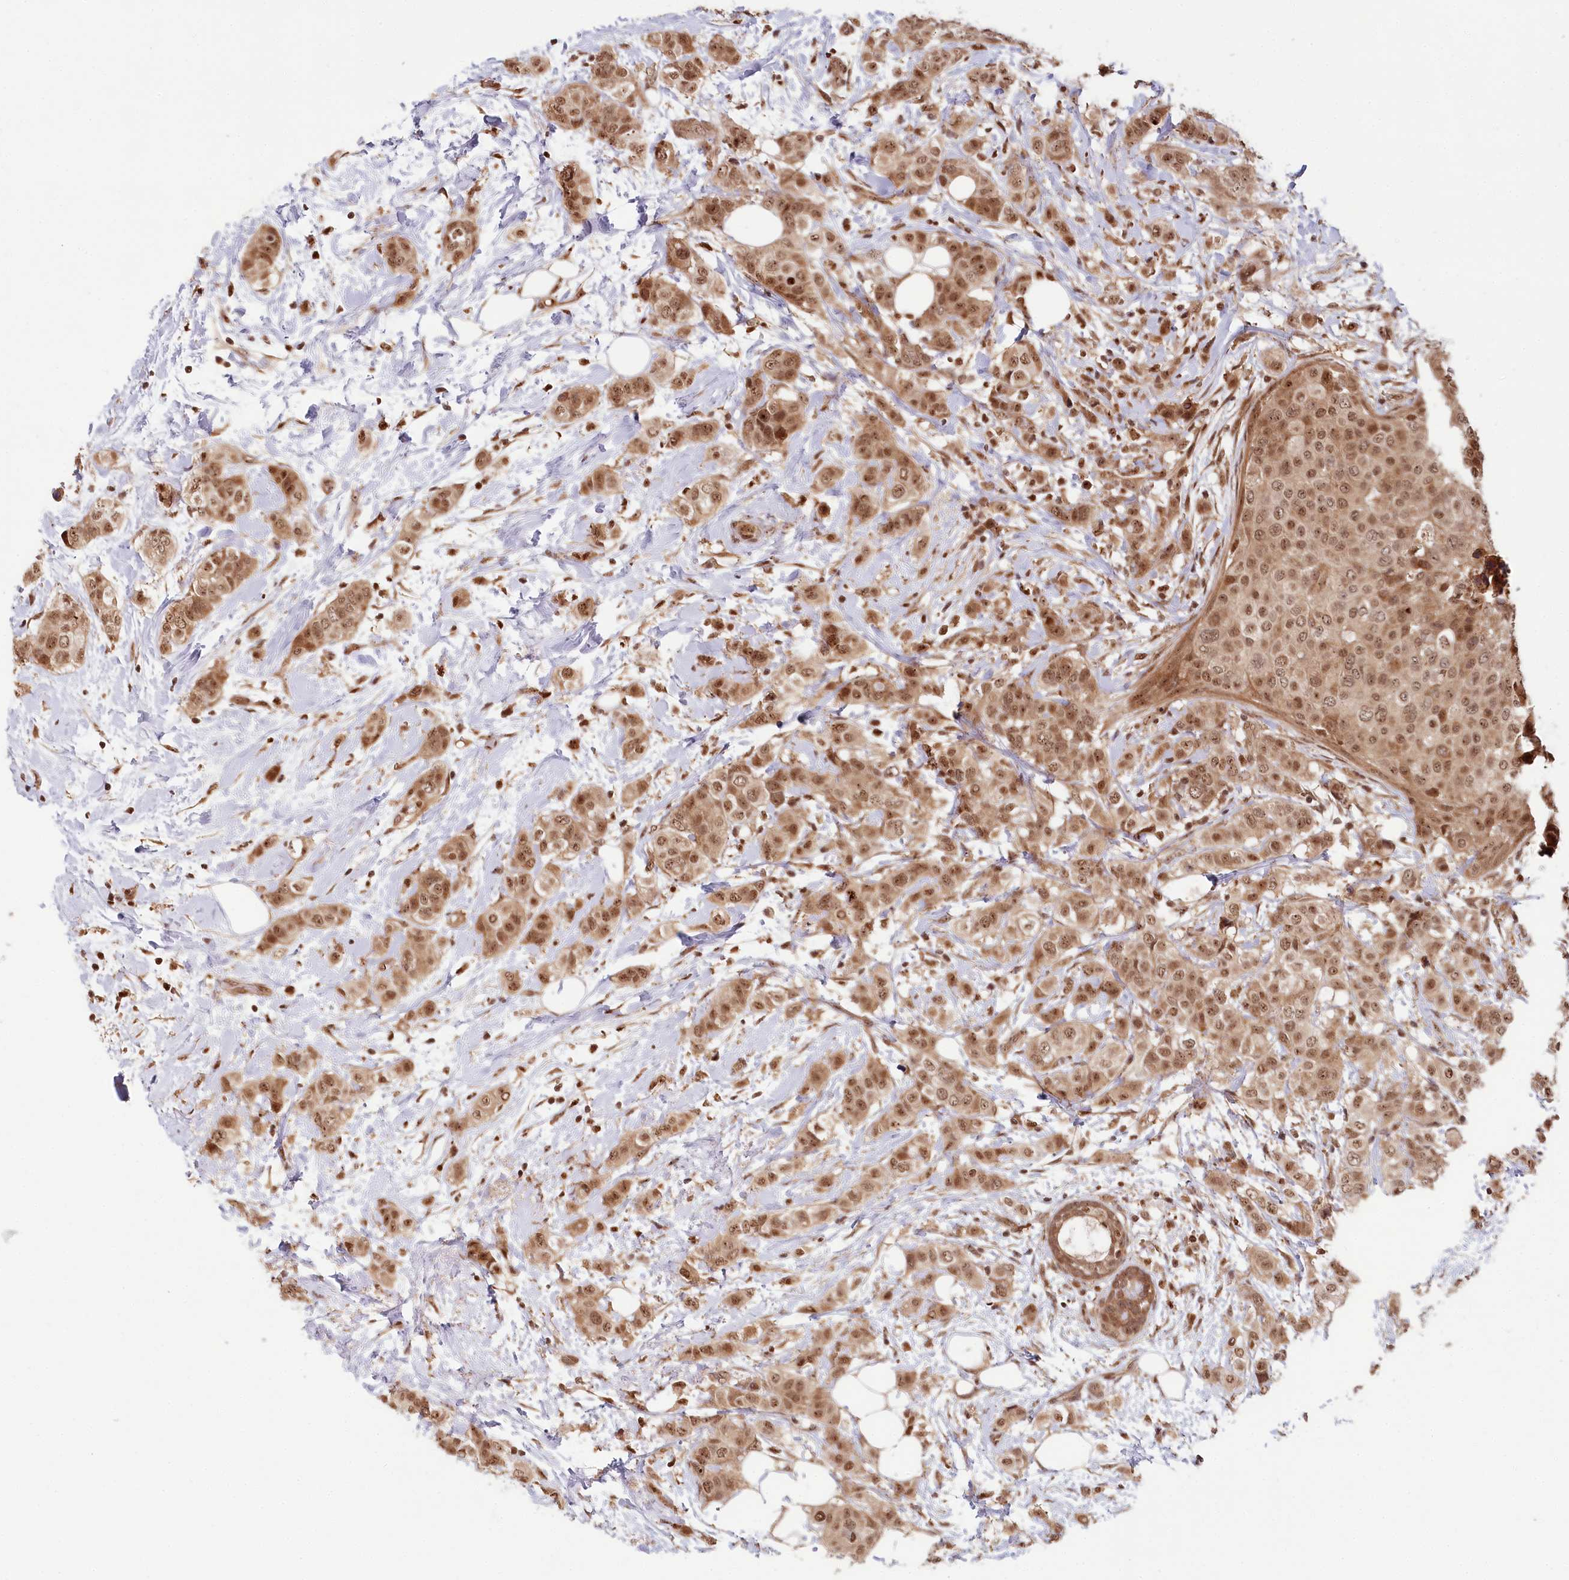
{"staining": {"intensity": "strong", "quantity": ">75%", "location": "nuclear"}, "tissue": "breast cancer", "cell_type": "Tumor cells", "image_type": "cancer", "snomed": [{"axis": "morphology", "description": "Lobular carcinoma"}, {"axis": "topography", "description": "Breast"}], "caption": "Protein staining by immunohistochemistry shows strong nuclear positivity in about >75% of tumor cells in breast cancer (lobular carcinoma).", "gene": "WAPL", "patient": {"sex": "female", "age": 51}}